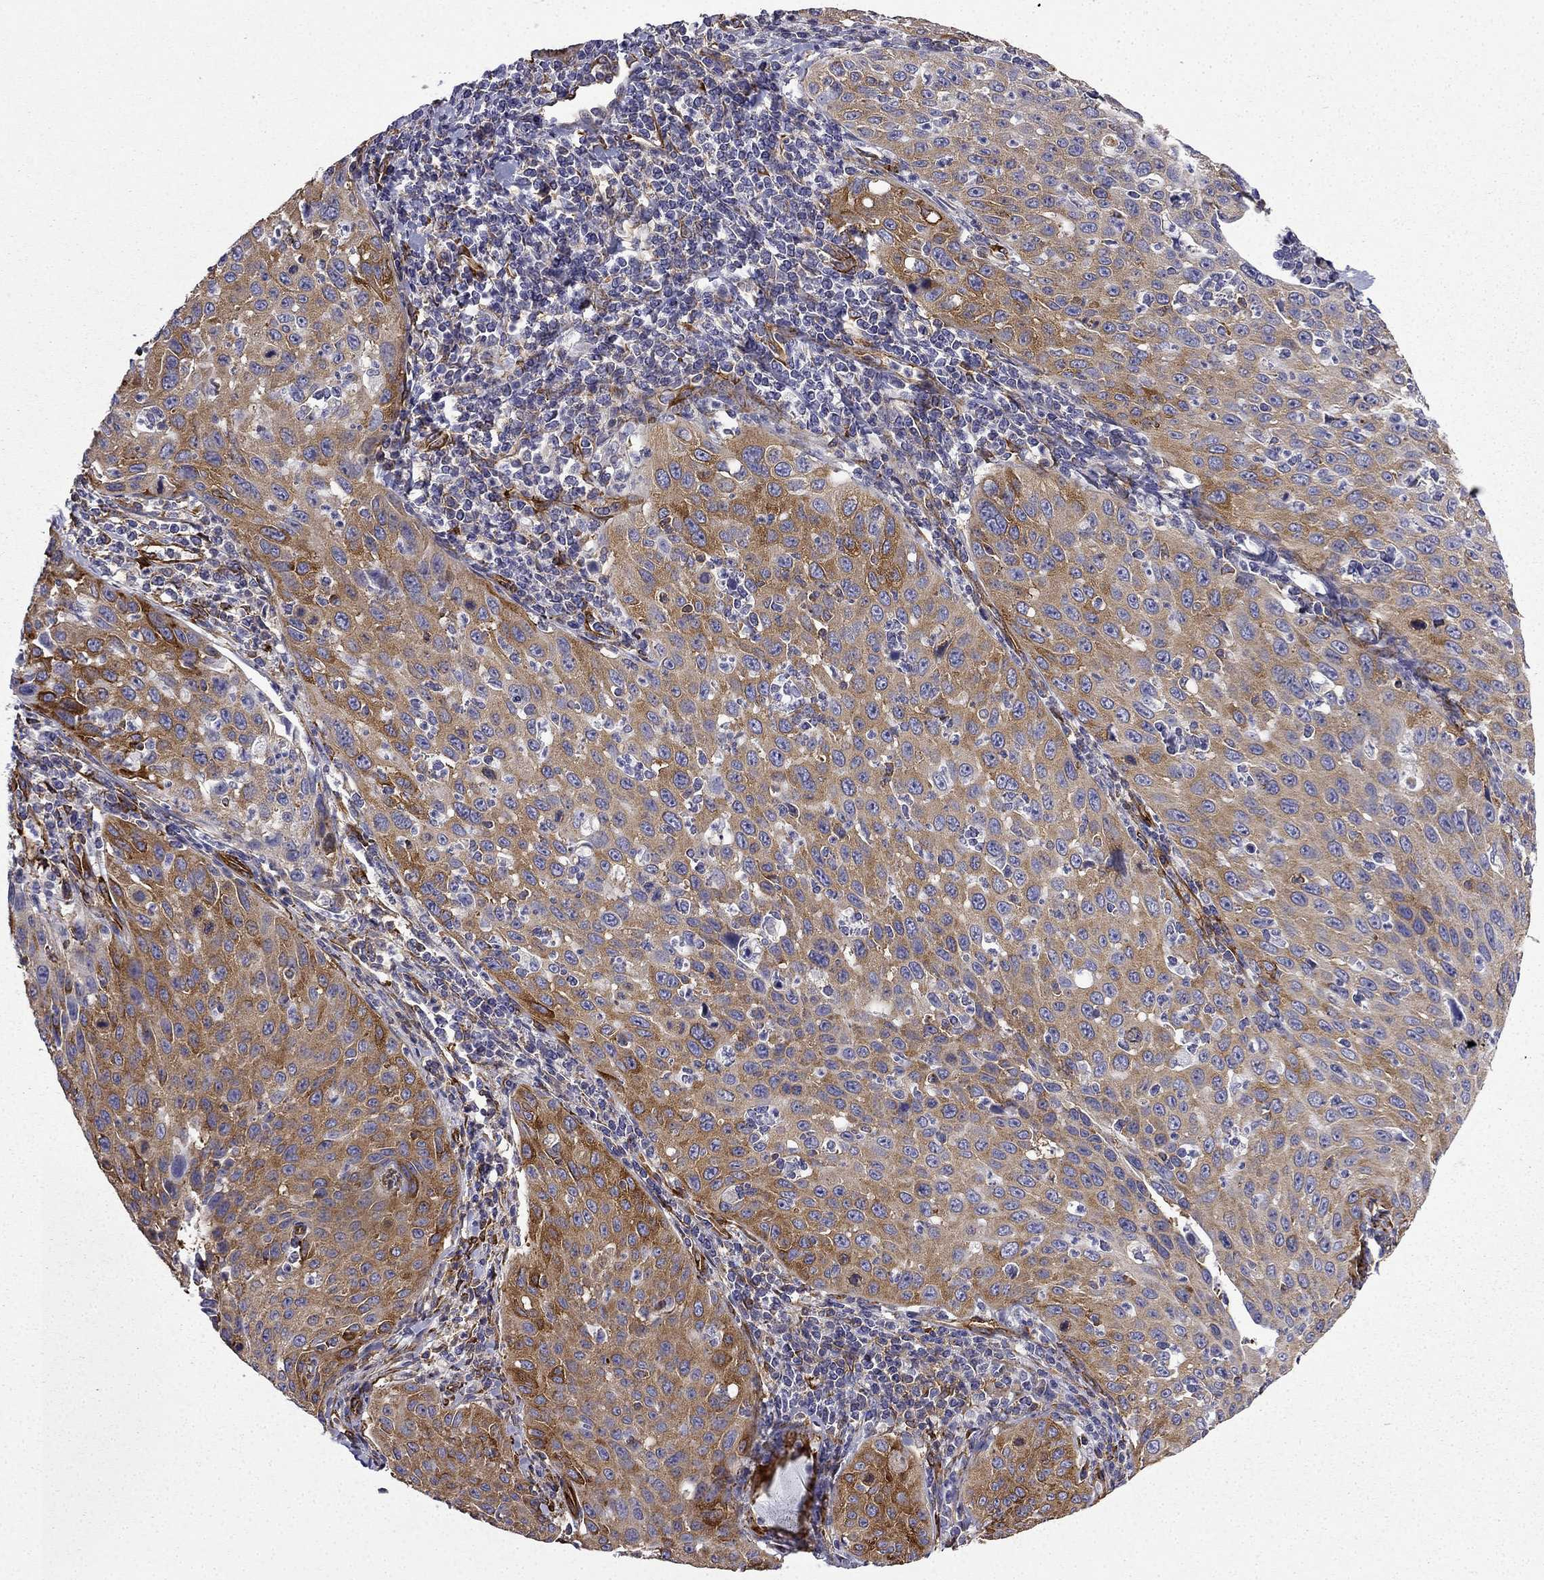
{"staining": {"intensity": "moderate", "quantity": ">75%", "location": "cytoplasmic/membranous"}, "tissue": "cervical cancer", "cell_type": "Tumor cells", "image_type": "cancer", "snomed": [{"axis": "morphology", "description": "Squamous cell carcinoma, NOS"}, {"axis": "topography", "description": "Cervix"}], "caption": "Protein analysis of cervical squamous cell carcinoma tissue reveals moderate cytoplasmic/membranous staining in about >75% of tumor cells.", "gene": "MAP4", "patient": {"sex": "female", "age": 26}}